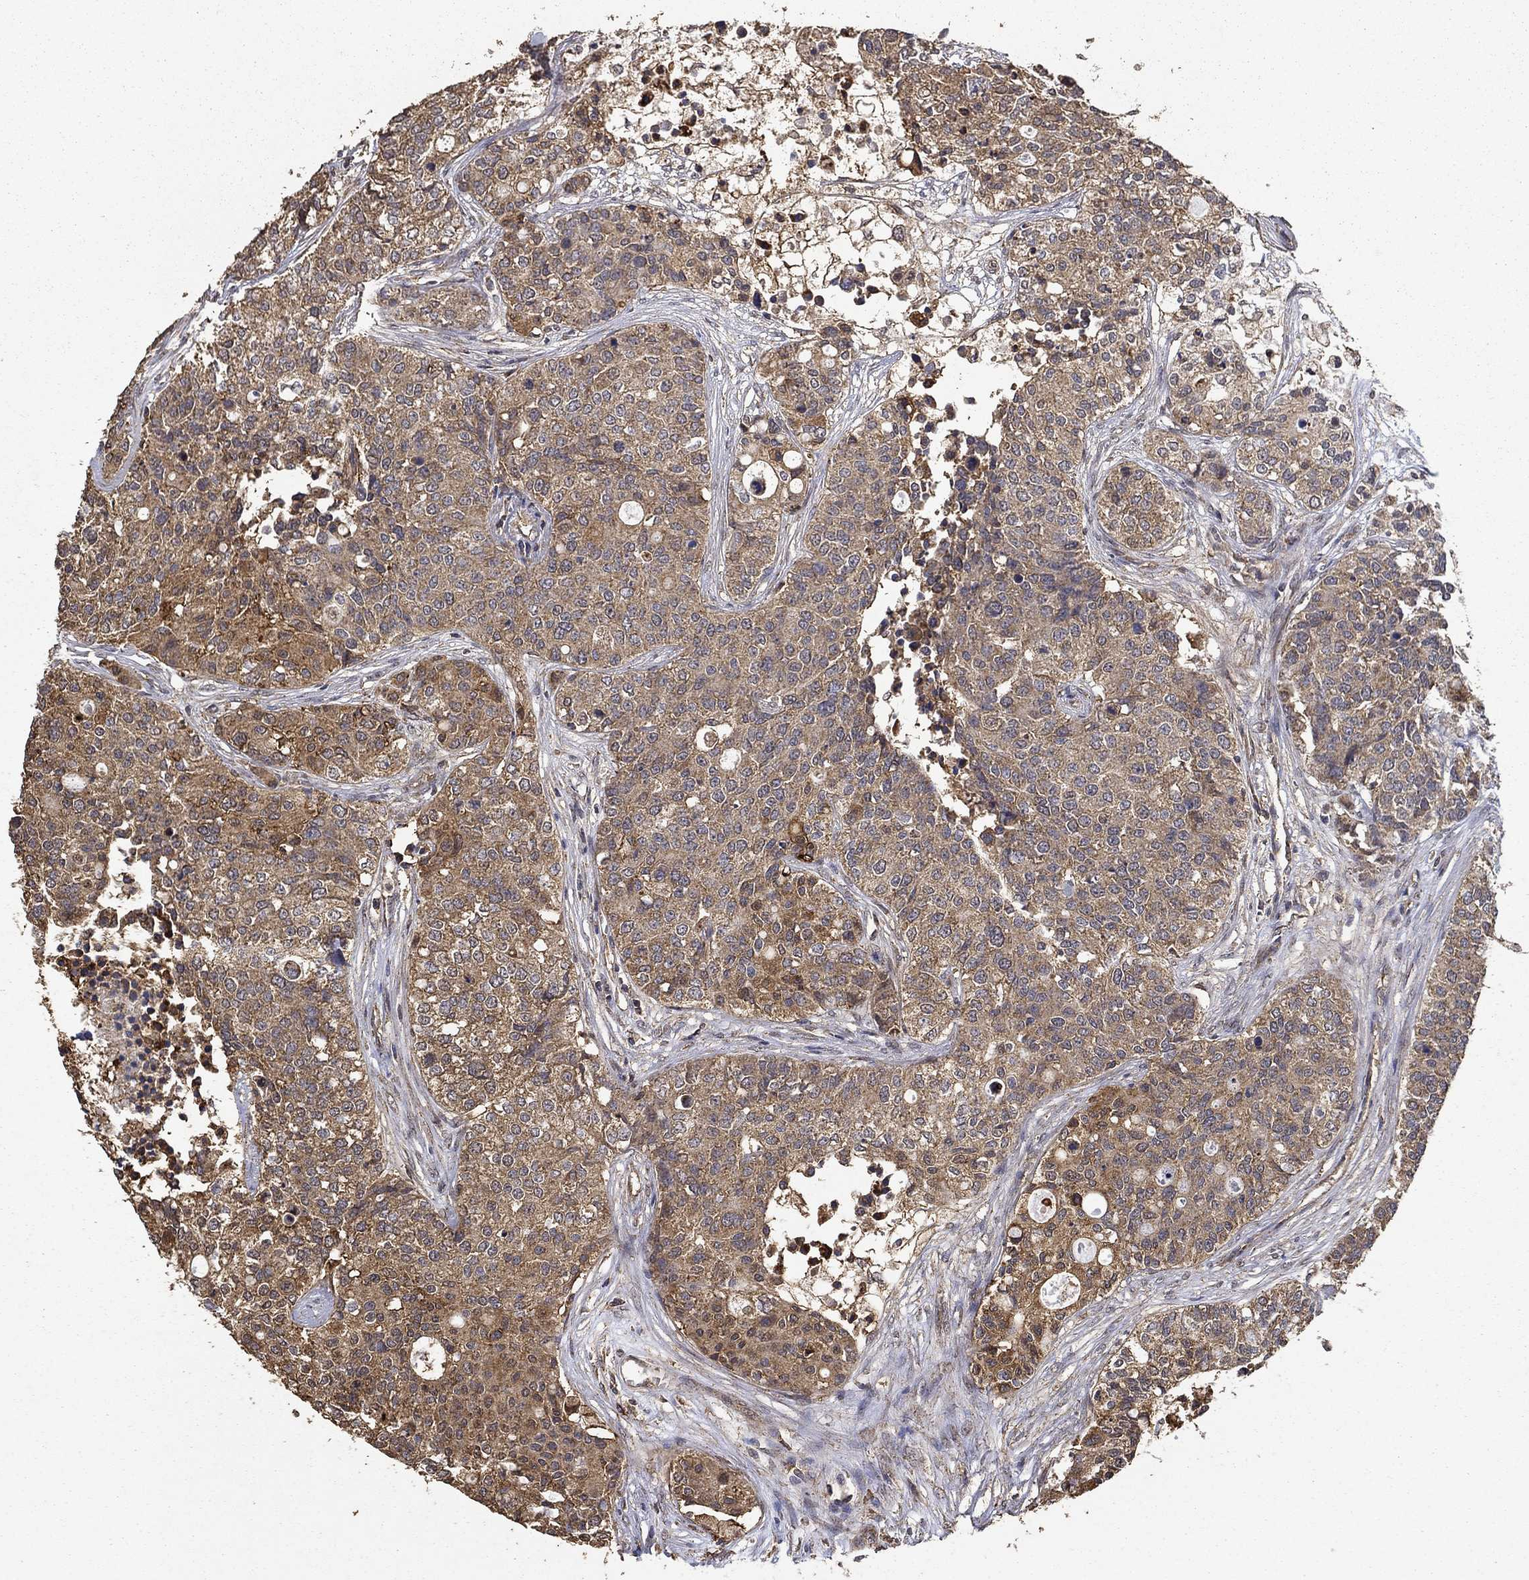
{"staining": {"intensity": "moderate", "quantity": ">75%", "location": "cytoplasmic/membranous"}, "tissue": "carcinoid", "cell_type": "Tumor cells", "image_type": "cancer", "snomed": [{"axis": "morphology", "description": "Carcinoid, malignant, NOS"}, {"axis": "topography", "description": "Colon"}], "caption": "Moderate cytoplasmic/membranous expression for a protein is seen in about >75% of tumor cells of carcinoid using immunohistochemistry.", "gene": "IFRD1", "patient": {"sex": "male", "age": 81}}